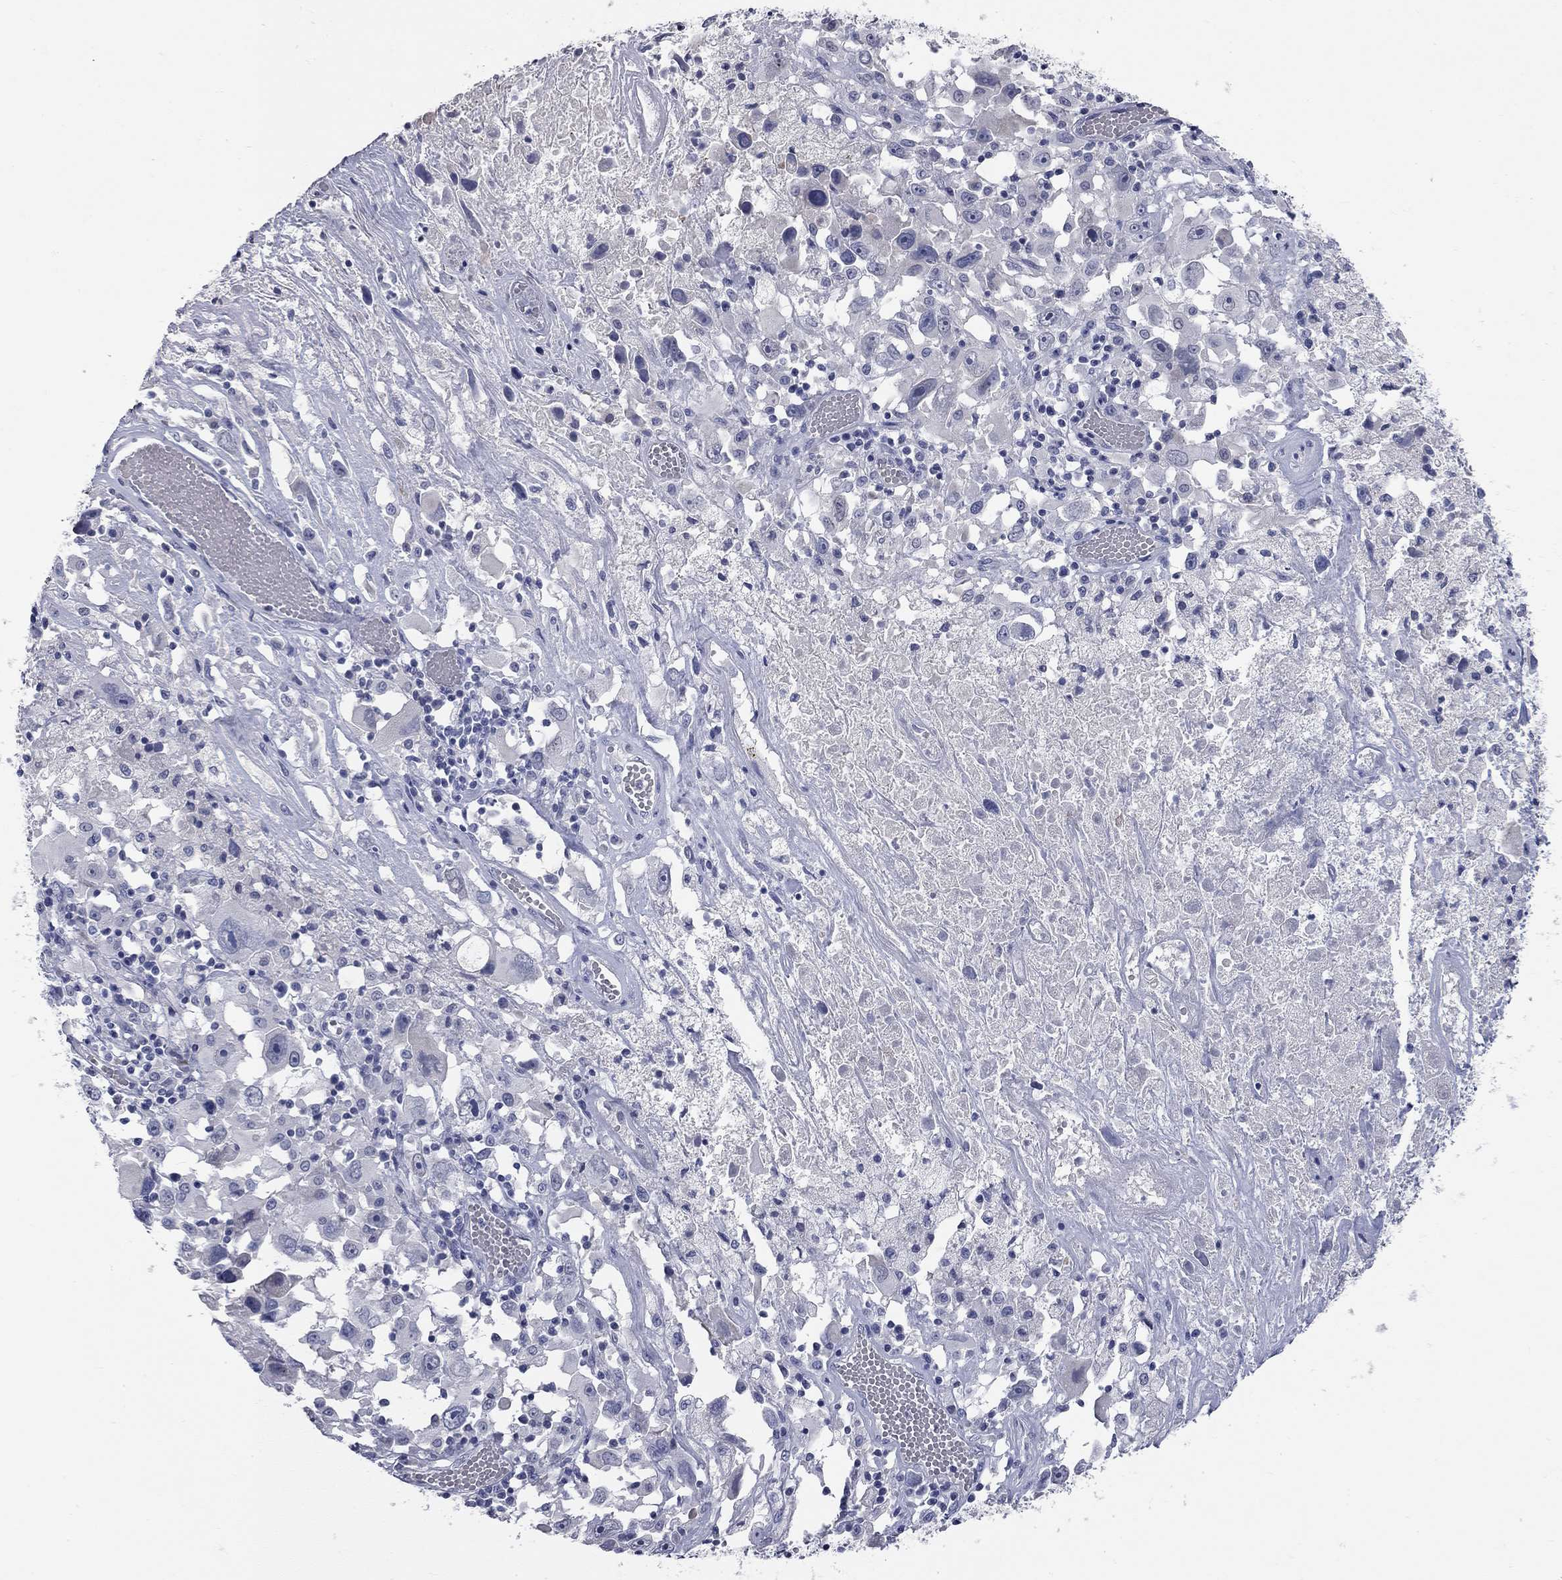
{"staining": {"intensity": "negative", "quantity": "none", "location": "none"}, "tissue": "melanoma", "cell_type": "Tumor cells", "image_type": "cancer", "snomed": [{"axis": "morphology", "description": "Malignant melanoma, Metastatic site"}, {"axis": "topography", "description": "Soft tissue"}], "caption": "Immunohistochemistry micrograph of neoplastic tissue: malignant melanoma (metastatic site) stained with DAB (3,3'-diaminobenzidine) reveals no significant protein staining in tumor cells.", "gene": "SYT12", "patient": {"sex": "male", "age": 50}}